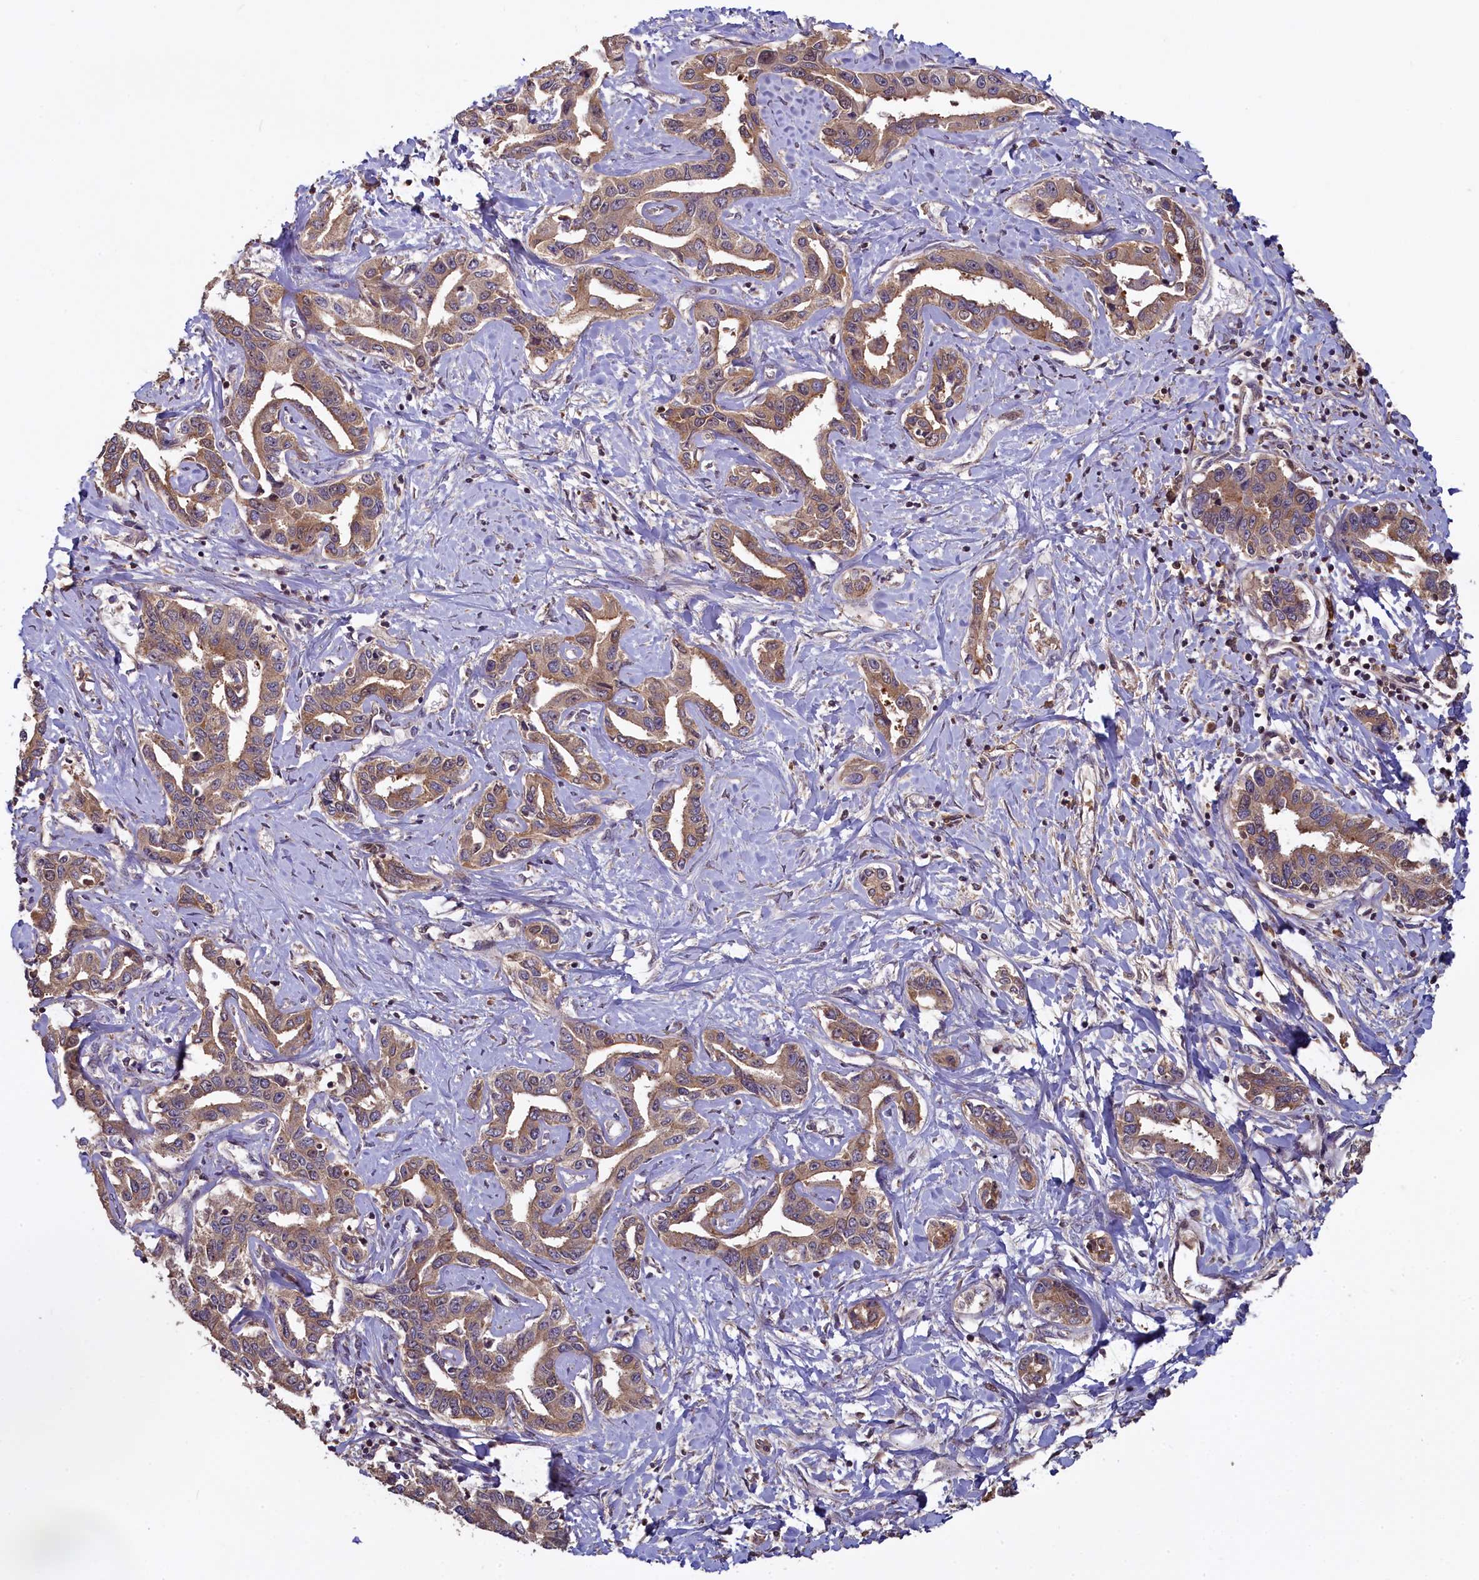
{"staining": {"intensity": "moderate", "quantity": ">75%", "location": "cytoplasmic/membranous"}, "tissue": "liver cancer", "cell_type": "Tumor cells", "image_type": "cancer", "snomed": [{"axis": "morphology", "description": "Cholangiocarcinoma"}, {"axis": "topography", "description": "Liver"}], "caption": "Immunohistochemistry (IHC) image of cholangiocarcinoma (liver) stained for a protein (brown), which displays medium levels of moderate cytoplasmic/membranous positivity in approximately >75% of tumor cells.", "gene": "NUDT6", "patient": {"sex": "male", "age": 59}}